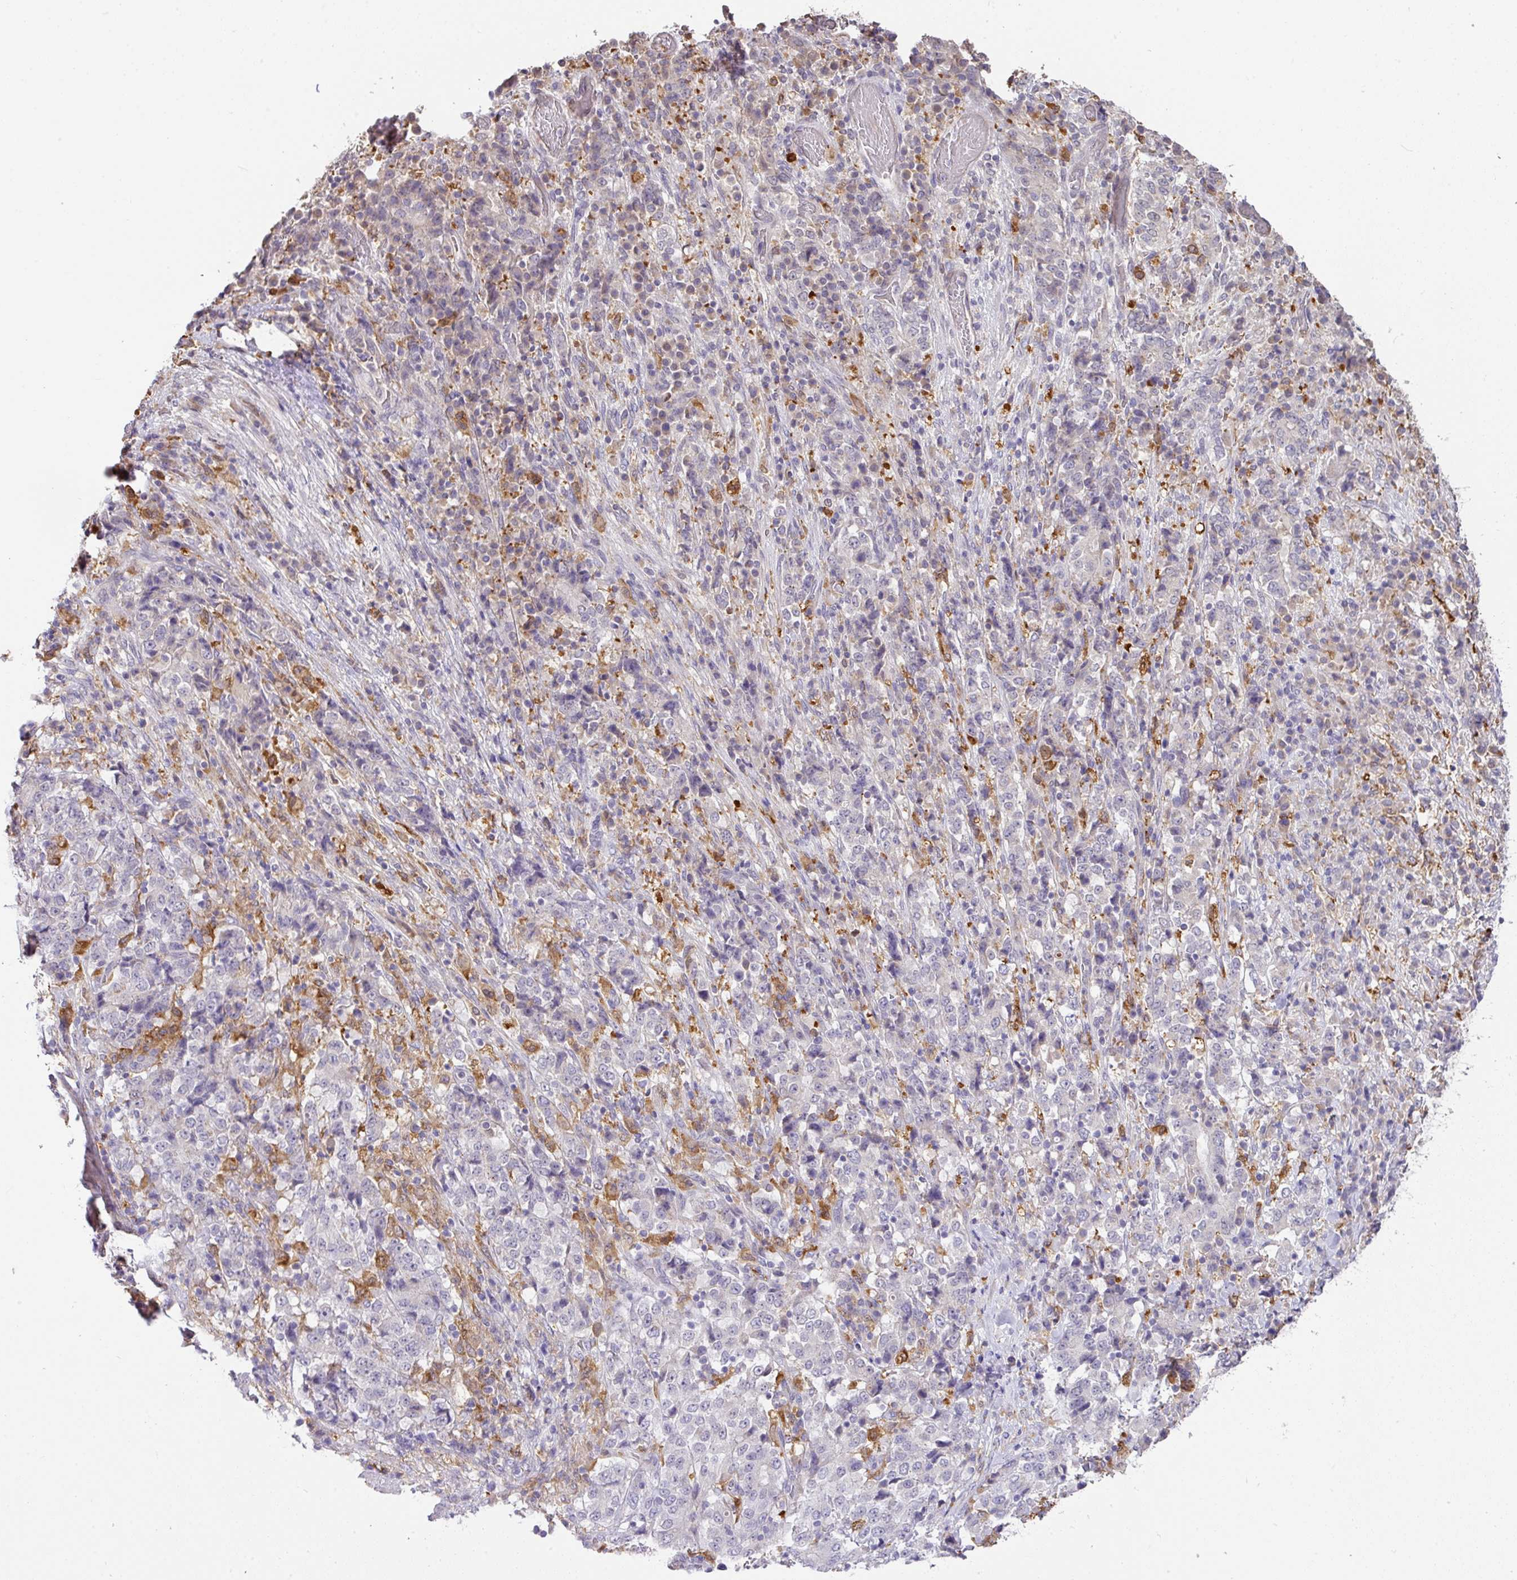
{"staining": {"intensity": "negative", "quantity": "none", "location": "none"}, "tissue": "stomach cancer", "cell_type": "Tumor cells", "image_type": "cancer", "snomed": [{"axis": "morphology", "description": "Normal tissue, NOS"}, {"axis": "morphology", "description": "Adenocarcinoma, NOS"}, {"axis": "topography", "description": "Stomach, upper"}, {"axis": "topography", "description": "Stomach"}], "caption": "Stomach cancer was stained to show a protein in brown. There is no significant staining in tumor cells.", "gene": "GCNT7", "patient": {"sex": "male", "age": 59}}